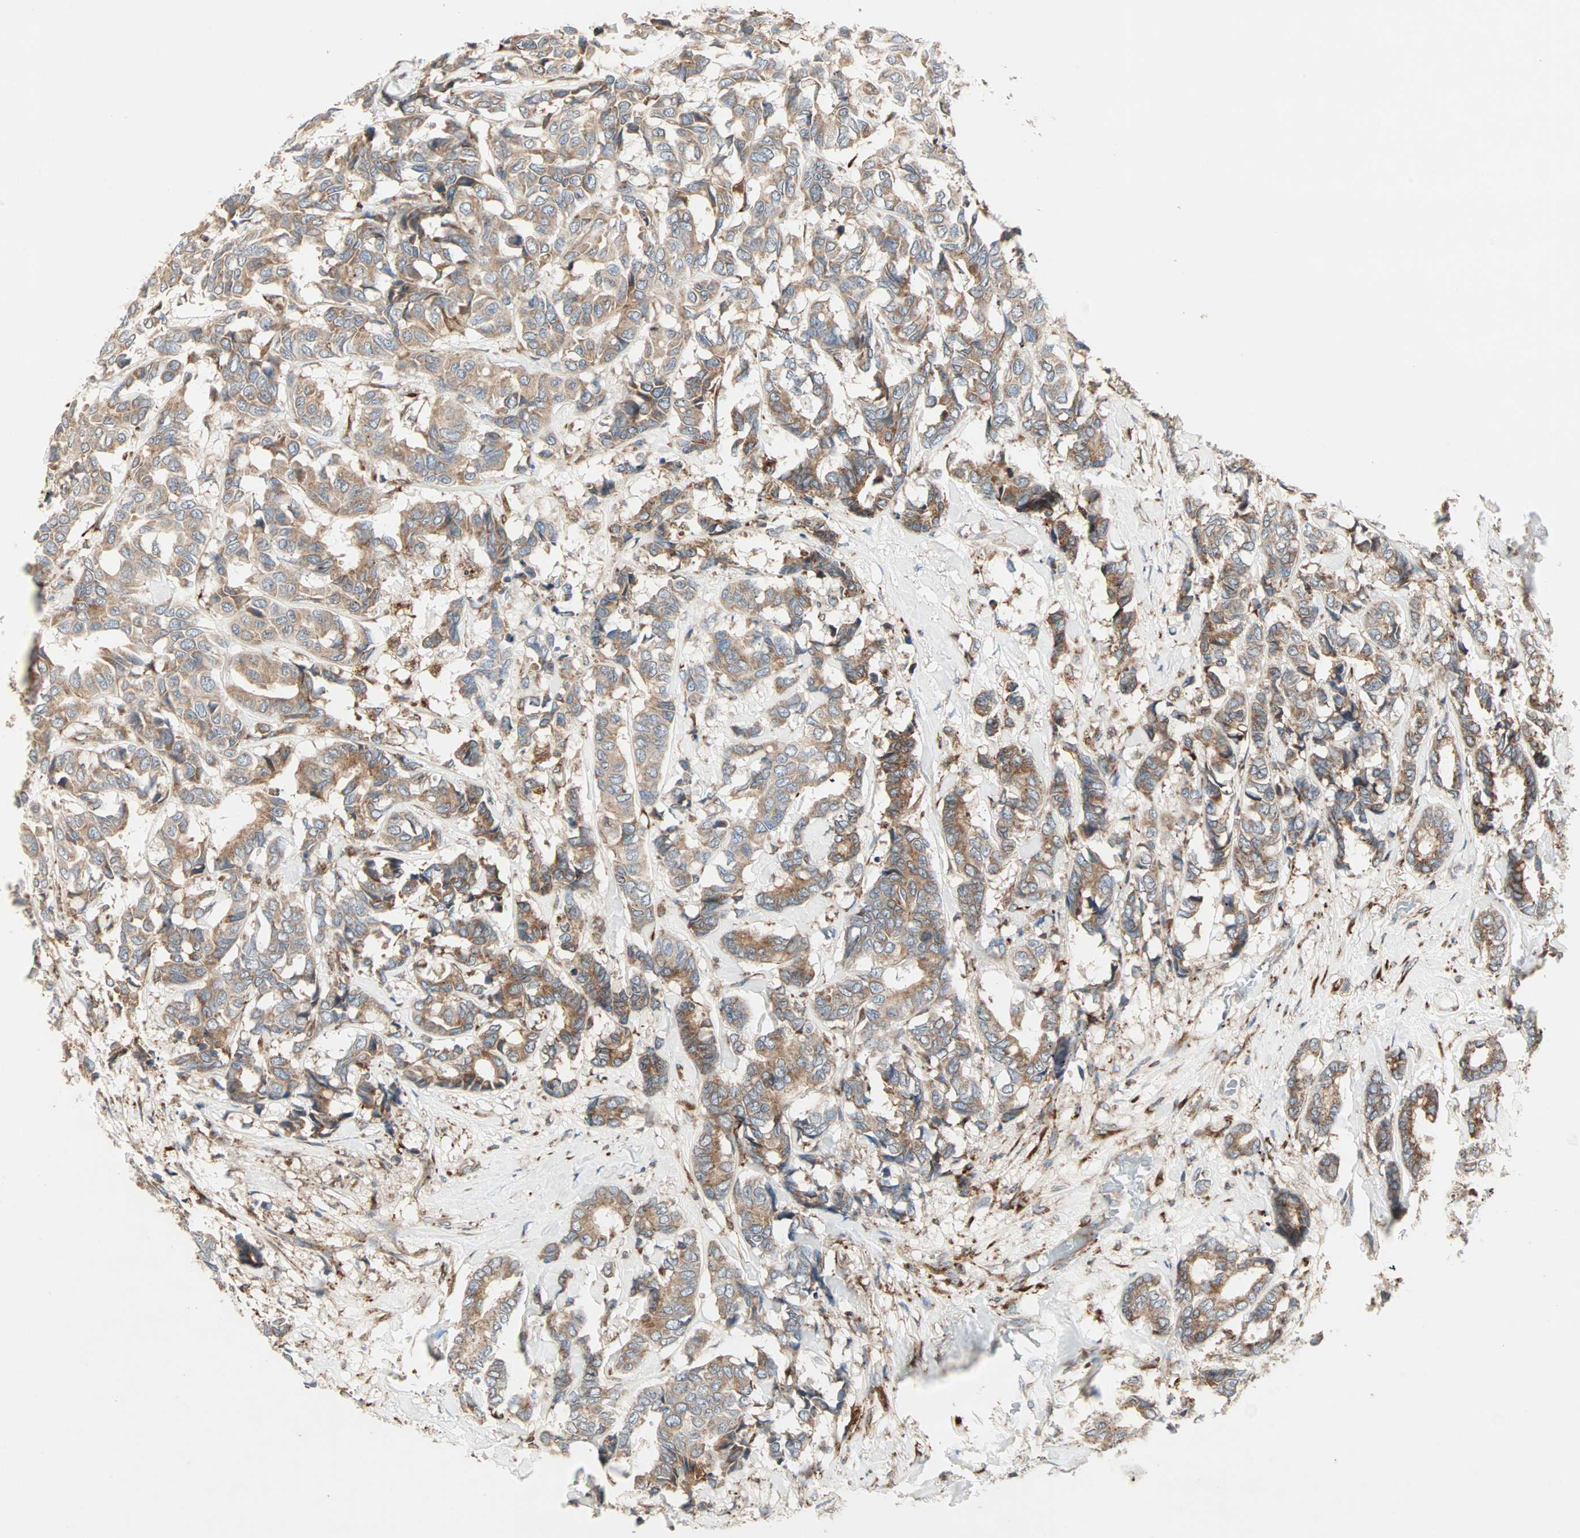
{"staining": {"intensity": "moderate", "quantity": ">75%", "location": "cytoplasmic/membranous"}, "tissue": "breast cancer", "cell_type": "Tumor cells", "image_type": "cancer", "snomed": [{"axis": "morphology", "description": "Duct carcinoma"}, {"axis": "topography", "description": "Breast"}], "caption": "A brown stain labels moderate cytoplasmic/membranous expression of a protein in human breast cancer (intraductal carcinoma) tumor cells.", "gene": "H6PD", "patient": {"sex": "female", "age": 87}}